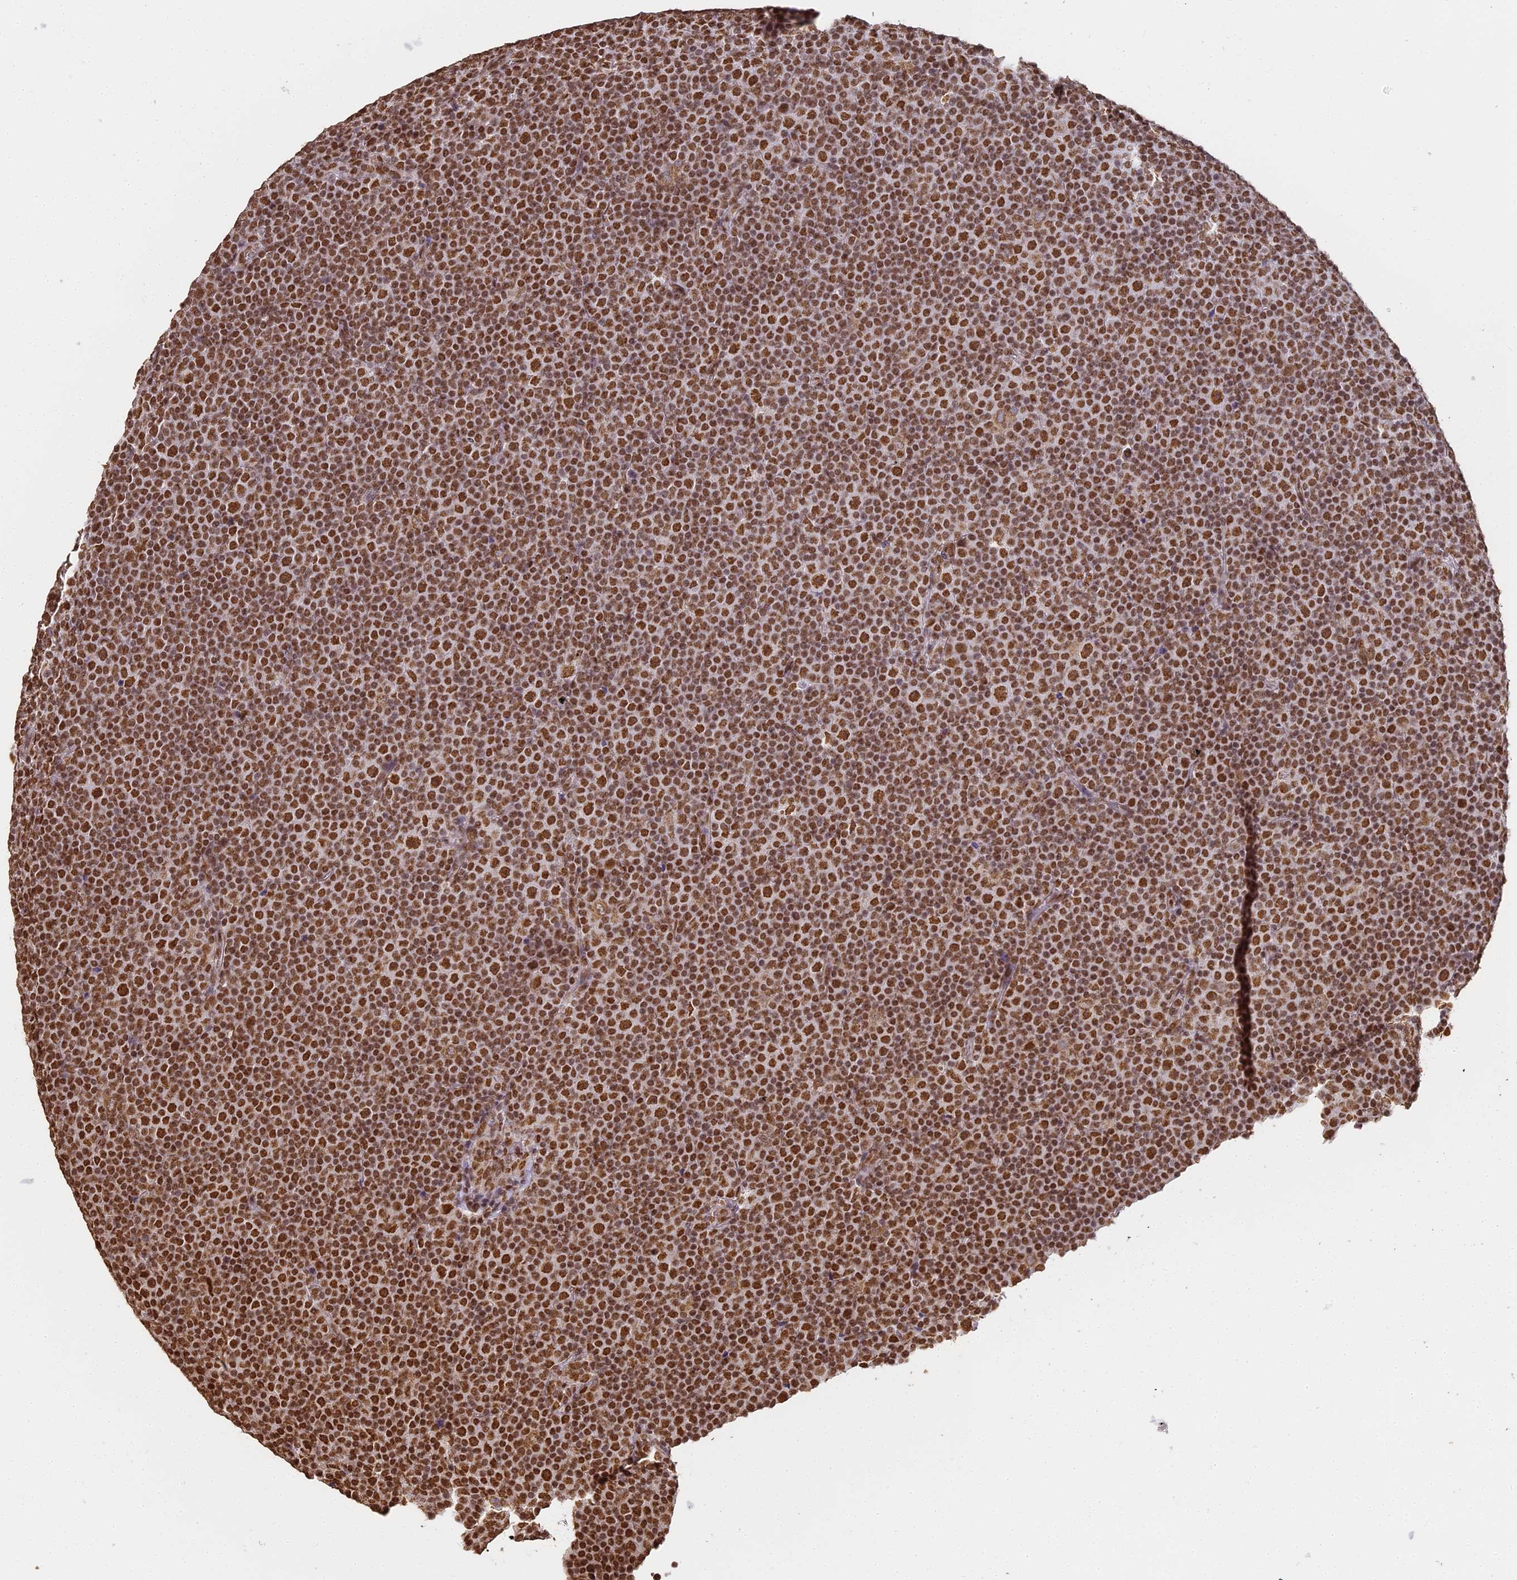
{"staining": {"intensity": "moderate", "quantity": ">75%", "location": "nuclear"}, "tissue": "lymphoma", "cell_type": "Tumor cells", "image_type": "cancer", "snomed": [{"axis": "morphology", "description": "Malignant lymphoma, non-Hodgkin's type, Low grade"}, {"axis": "topography", "description": "Lymph node"}], "caption": "Low-grade malignant lymphoma, non-Hodgkin's type stained for a protein (brown) shows moderate nuclear positive positivity in approximately >75% of tumor cells.", "gene": "HNRNPA1", "patient": {"sex": "female", "age": 67}}